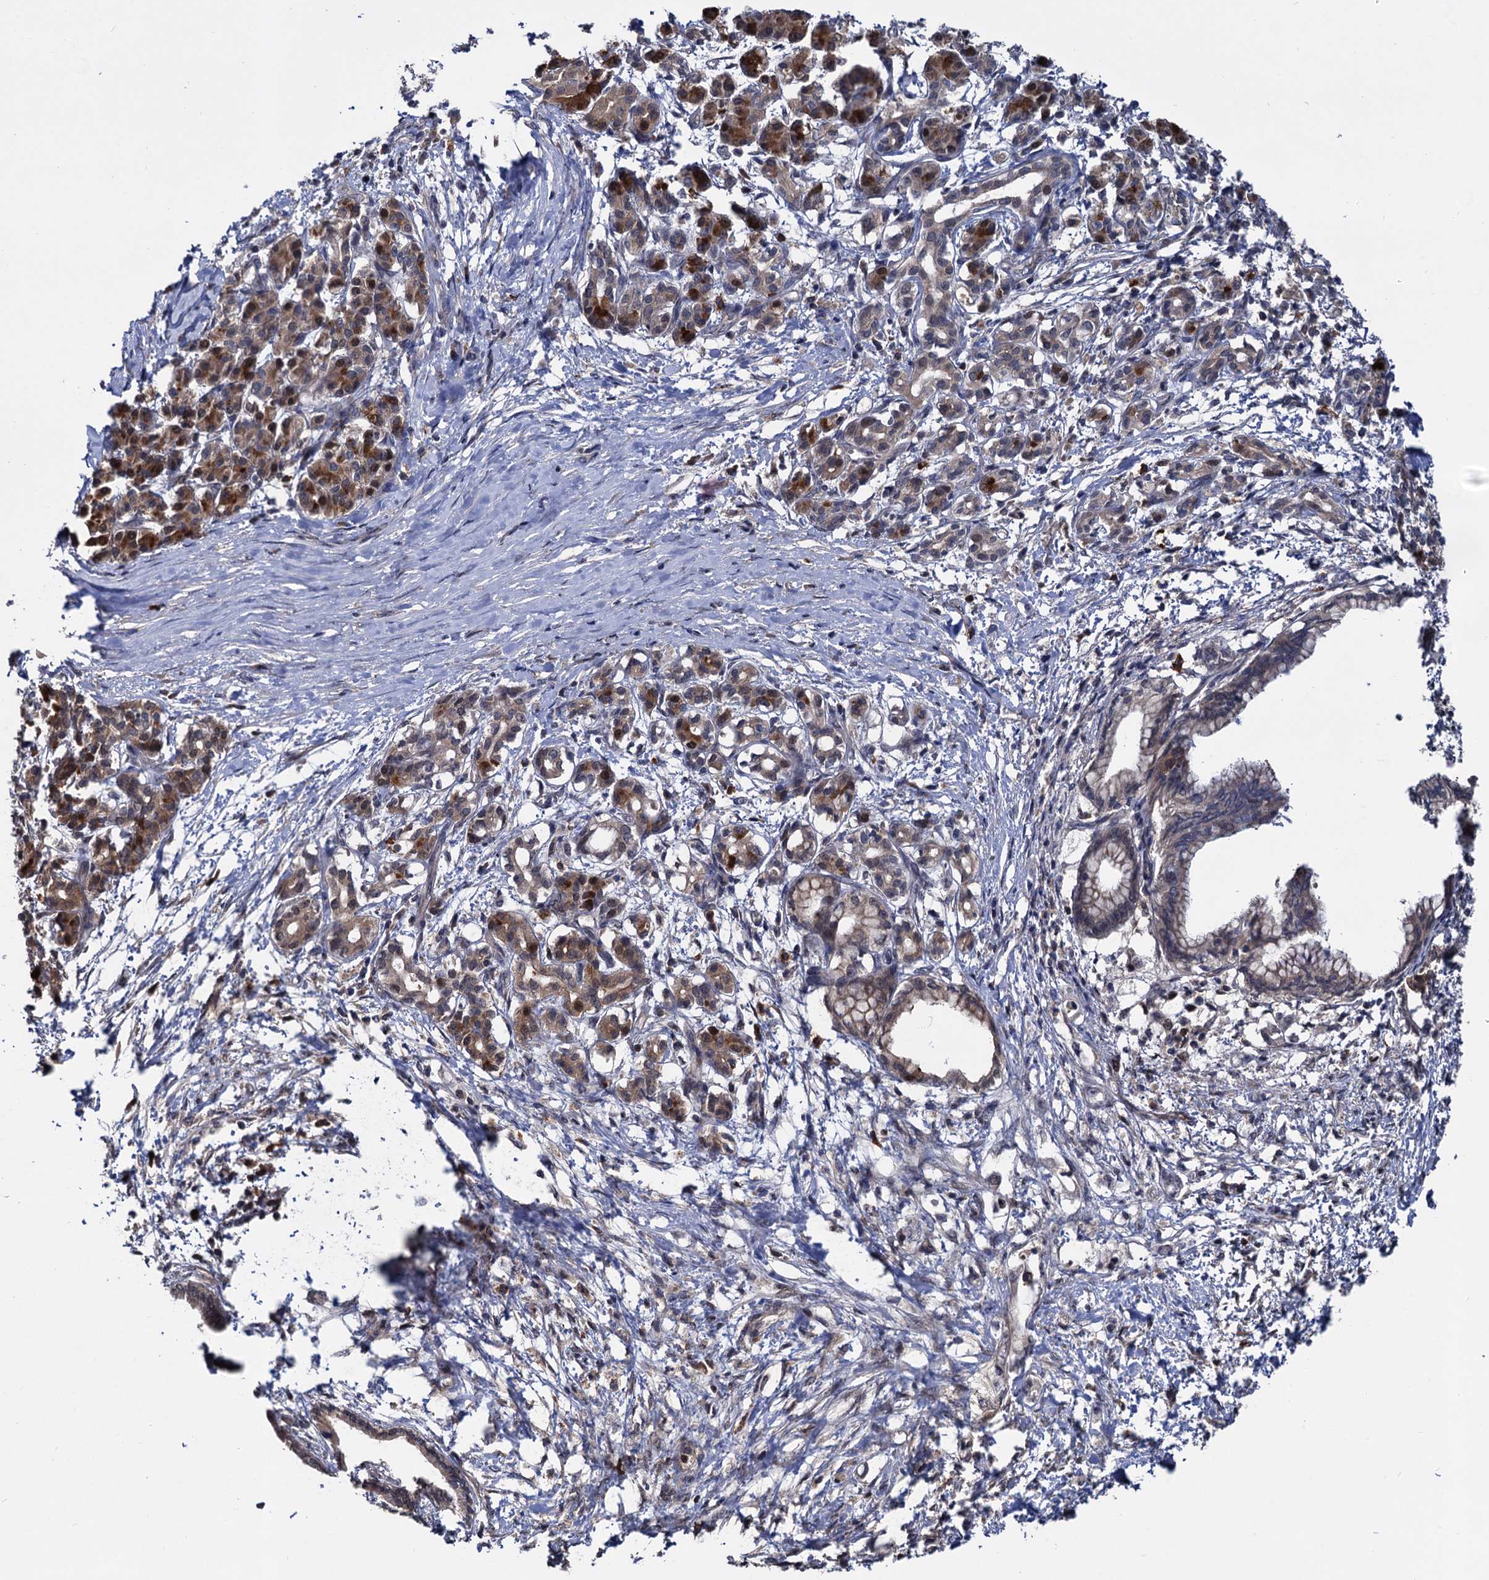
{"staining": {"intensity": "moderate", "quantity": "25%-75%", "location": "cytoplasmic/membranous"}, "tissue": "pancreatic cancer", "cell_type": "Tumor cells", "image_type": "cancer", "snomed": [{"axis": "morphology", "description": "Adenocarcinoma, NOS"}, {"axis": "topography", "description": "Pancreas"}], "caption": "A micrograph of adenocarcinoma (pancreatic) stained for a protein shows moderate cytoplasmic/membranous brown staining in tumor cells. Using DAB (brown) and hematoxylin (blue) stains, captured at high magnification using brightfield microscopy.", "gene": "SELENOP", "patient": {"sex": "female", "age": 55}}